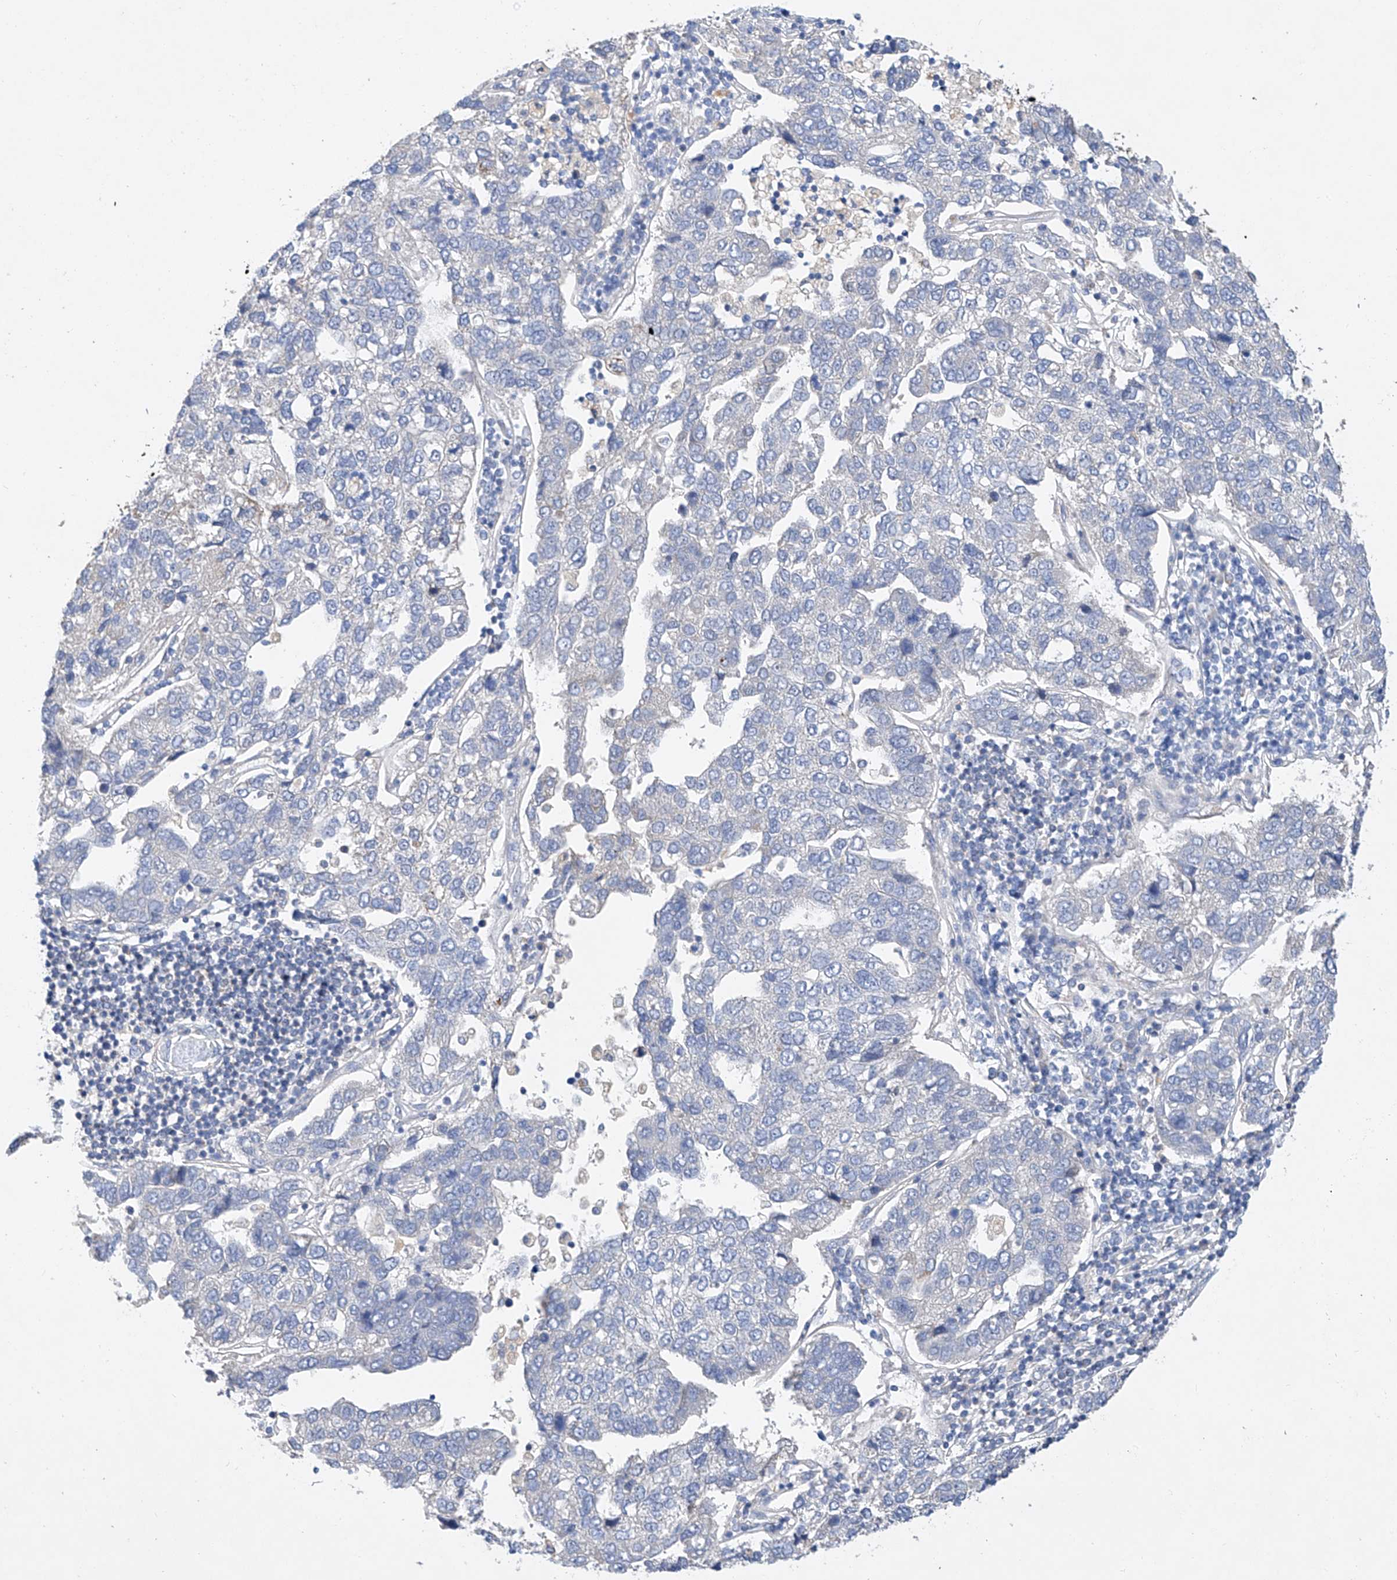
{"staining": {"intensity": "negative", "quantity": "none", "location": "none"}, "tissue": "pancreatic cancer", "cell_type": "Tumor cells", "image_type": "cancer", "snomed": [{"axis": "morphology", "description": "Adenocarcinoma, NOS"}, {"axis": "topography", "description": "Pancreas"}], "caption": "Immunohistochemistry (IHC) photomicrograph of human adenocarcinoma (pancreatic) stained for a protein (brown), which reveals no staining in tumor cells. (Stains: DAB (3,3'-diaminobenzidine) IHC with hematoxylin counter stain, Microscopy: brightfield microscopy at high magnification).", "gene": "AMD1", "patient": {"sex": "female", "age": 61}}